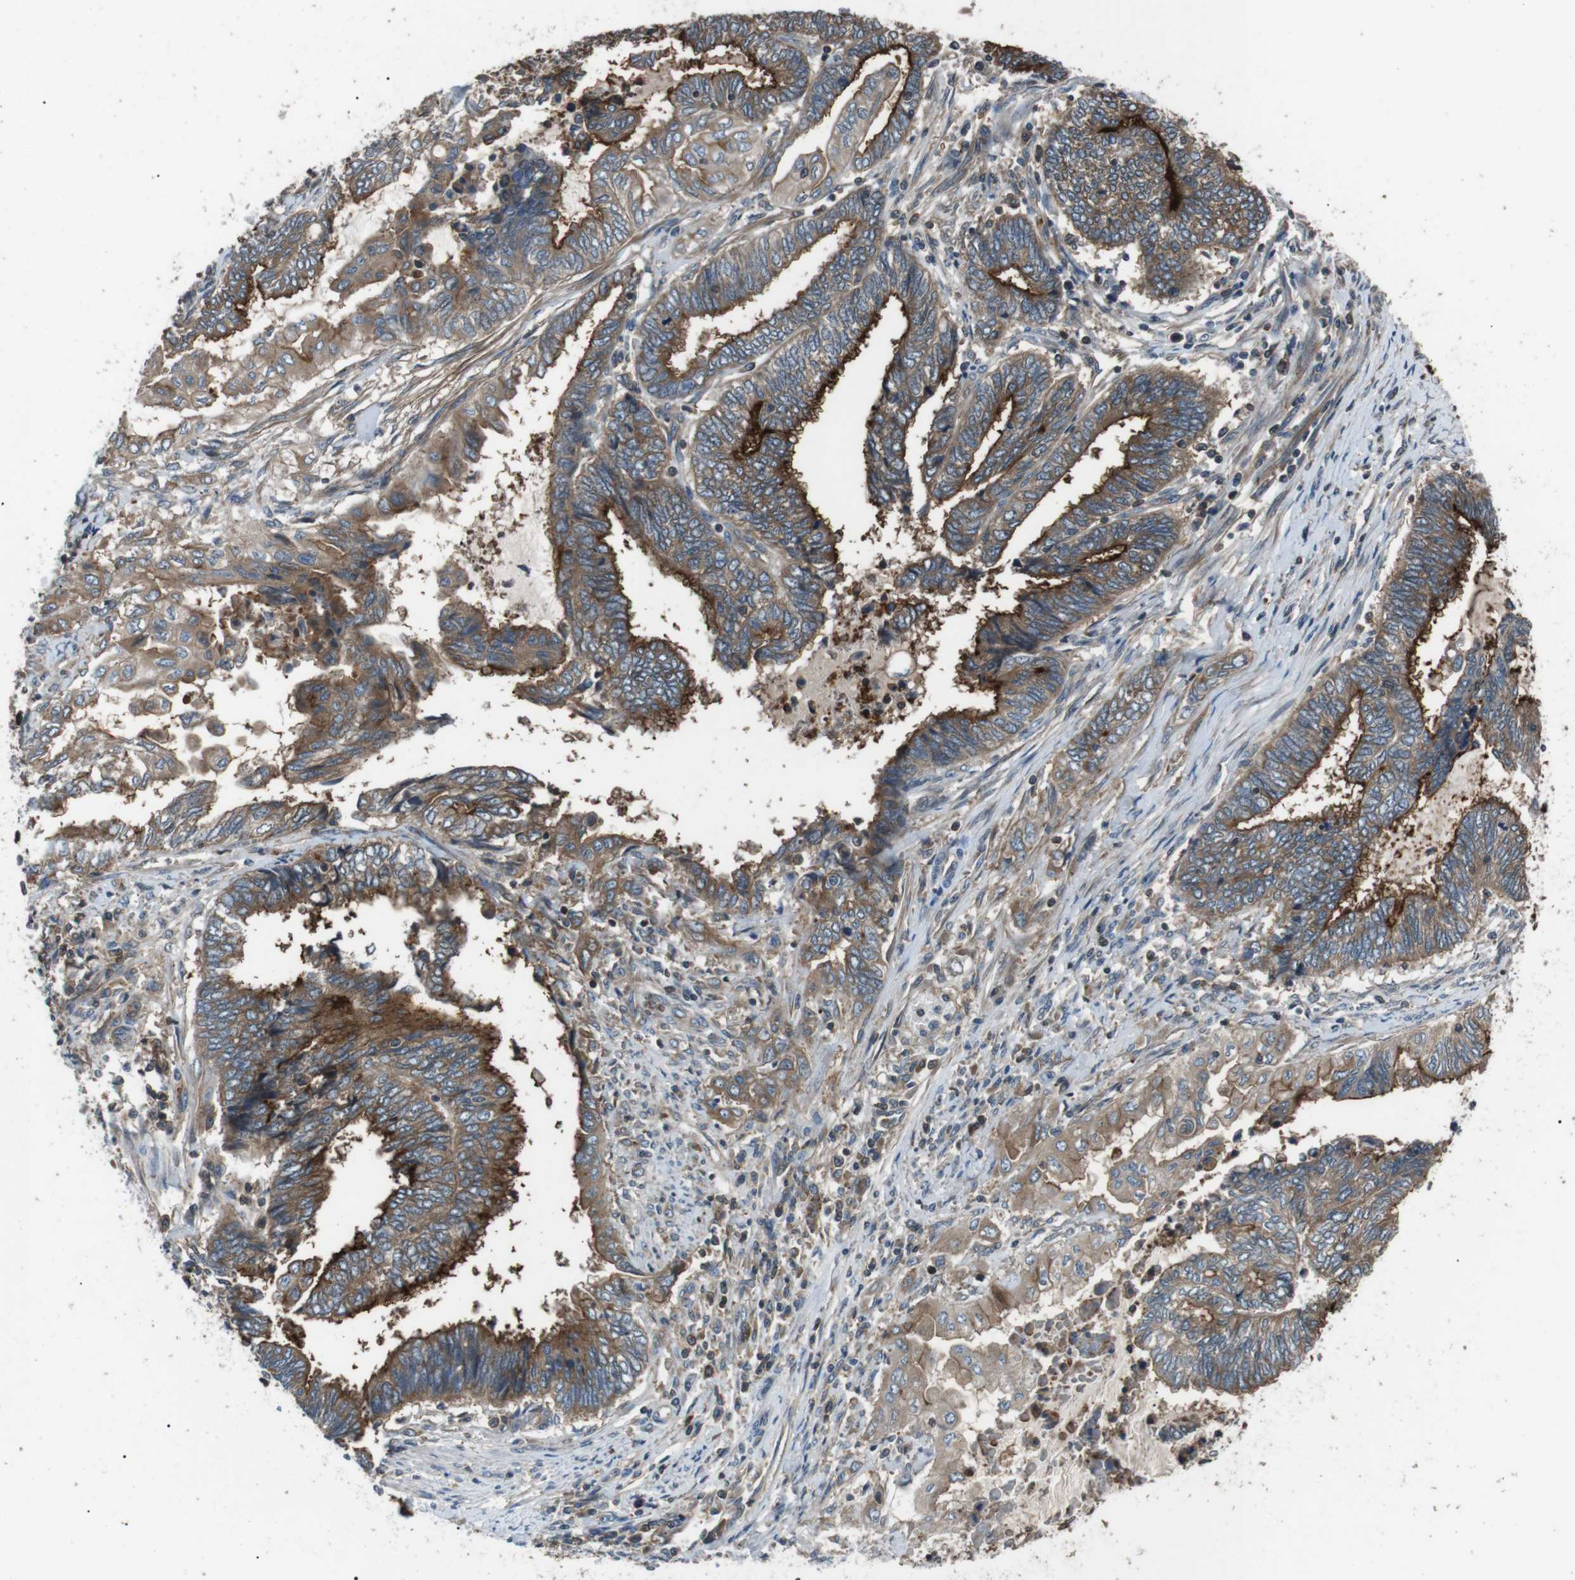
{"staining": {"intensity": "strong", "quantity": "25%-75%", "location": "cytoplasmic/membranous"}, "tissue": "endometrial cancer", "cell_type": "Tumor cells", "image_type": "cancer", "snomed": [{"axis": "morphology", "description": "Adenocarcinoma, NOS"}, {"axis": "topography", "description": "Uterus"}, {"axis": "topography", "description": "Endometrium"}], "caption": "Immunohistochemistry (IHC) staining of endometrial adenocarcinoma, which displays high levels of strong cytoplasmic/membranous expression in approximately 25%-75% of tumor cells indicating strong cytoplasmic/membranous protein staining. The staining was performed using DAB (3,3'-diaminobenzidine) (brown) for protein detection and nuclei were counterstained in hematoxylin (blue).", "gene": "GPR161", "patient": {"sex": "female", "age": 70}}